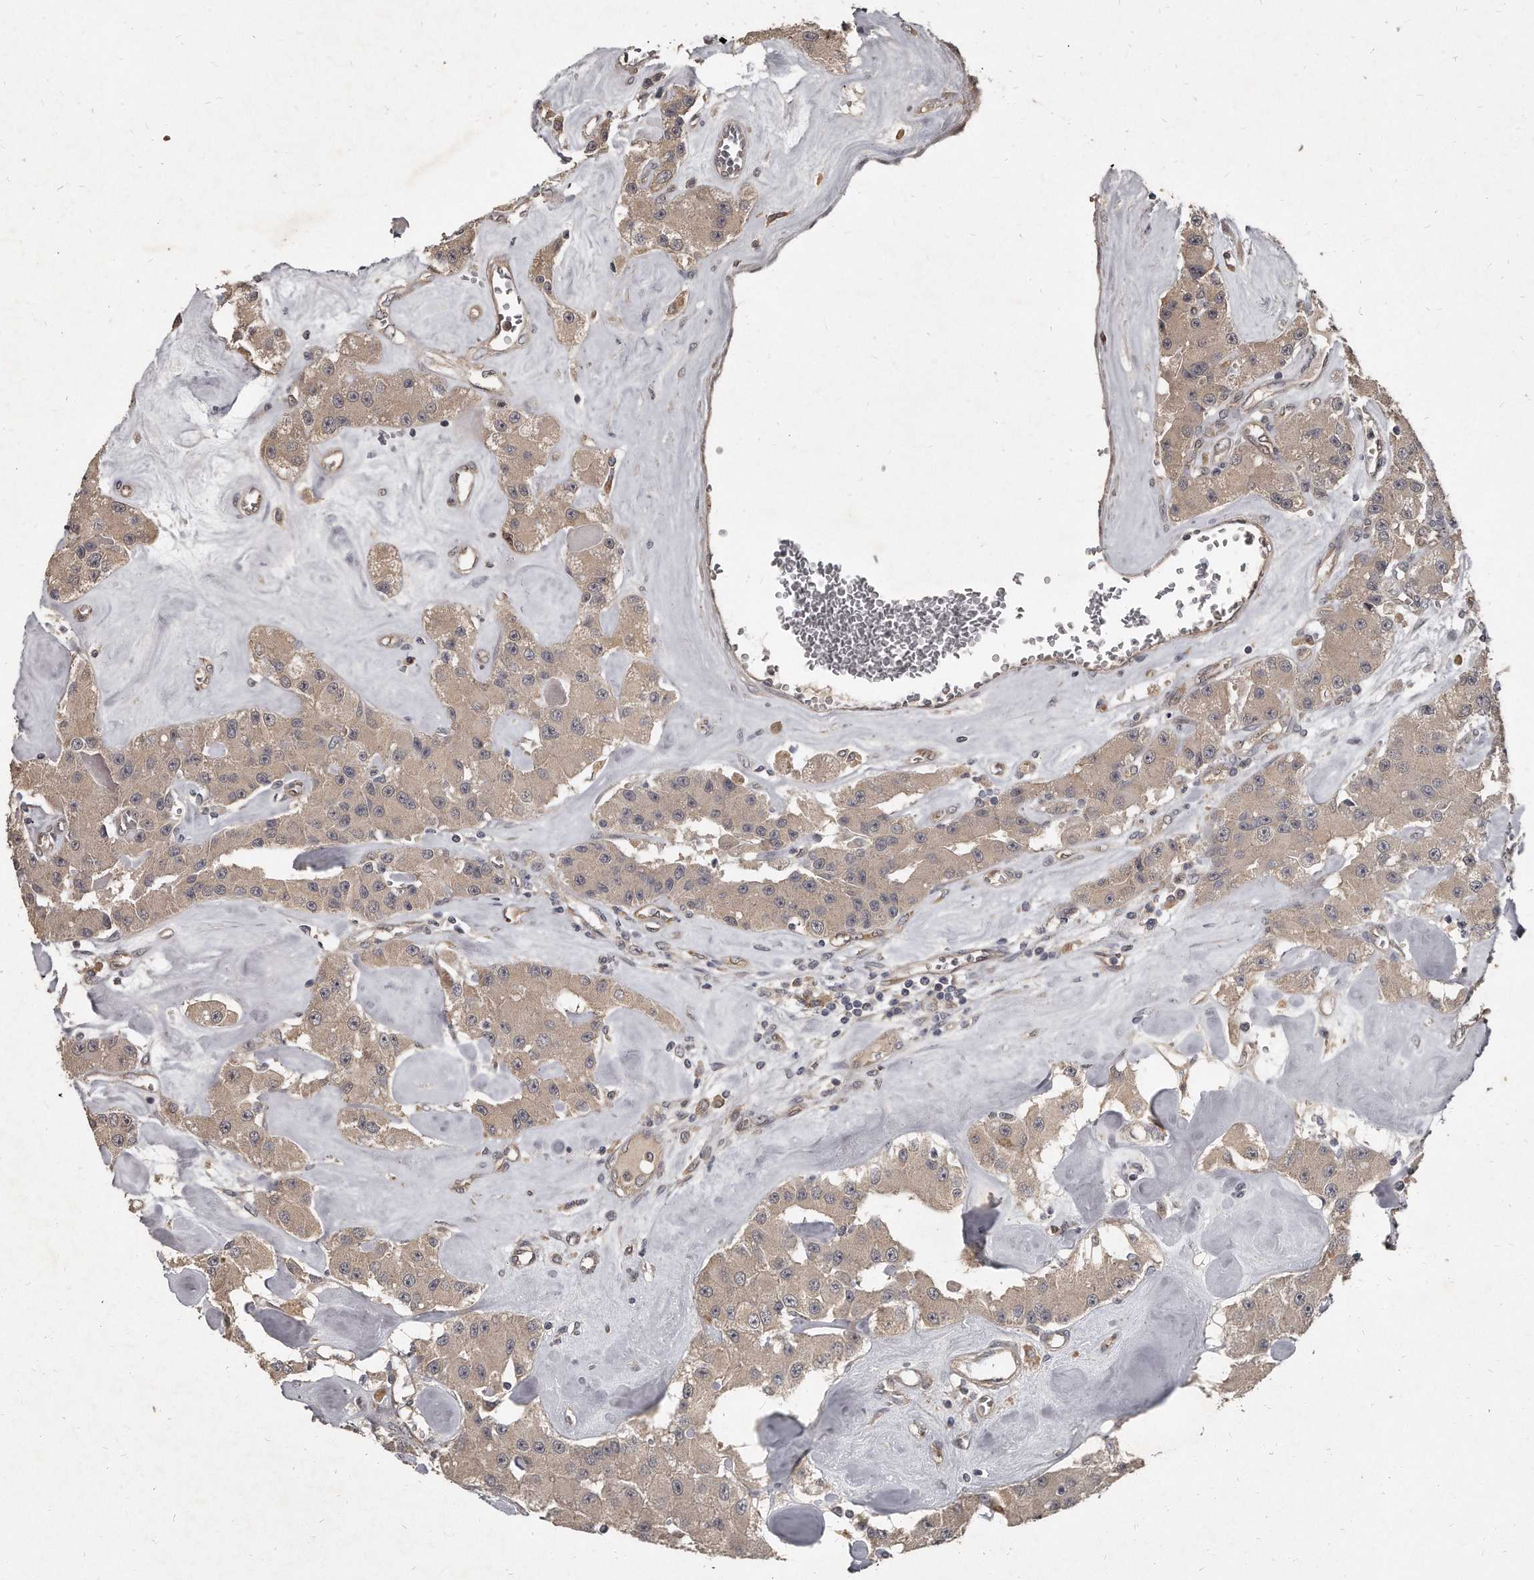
{"staining": {"intensity": "weak", "quantity": ">75%", "location": "cytoplasmic/membranous"}, "tissue": "carcinoid", "cell_type": "Tumor cells", "image_type": "cancer", "snomed": [{"axis": "morphology", "description": "Carcinoid, malignant, NOS"}, {"axis": "topography", "description": "Pancreas"}], "caption": "Weak cytoplasmic/membranous staining for a protein is appreciated in approximately >75% of tumor cells of carcinoid using immunohistochemistry.", "gene": "GRB10", "patient": {"sex": "male", "age": 41}}